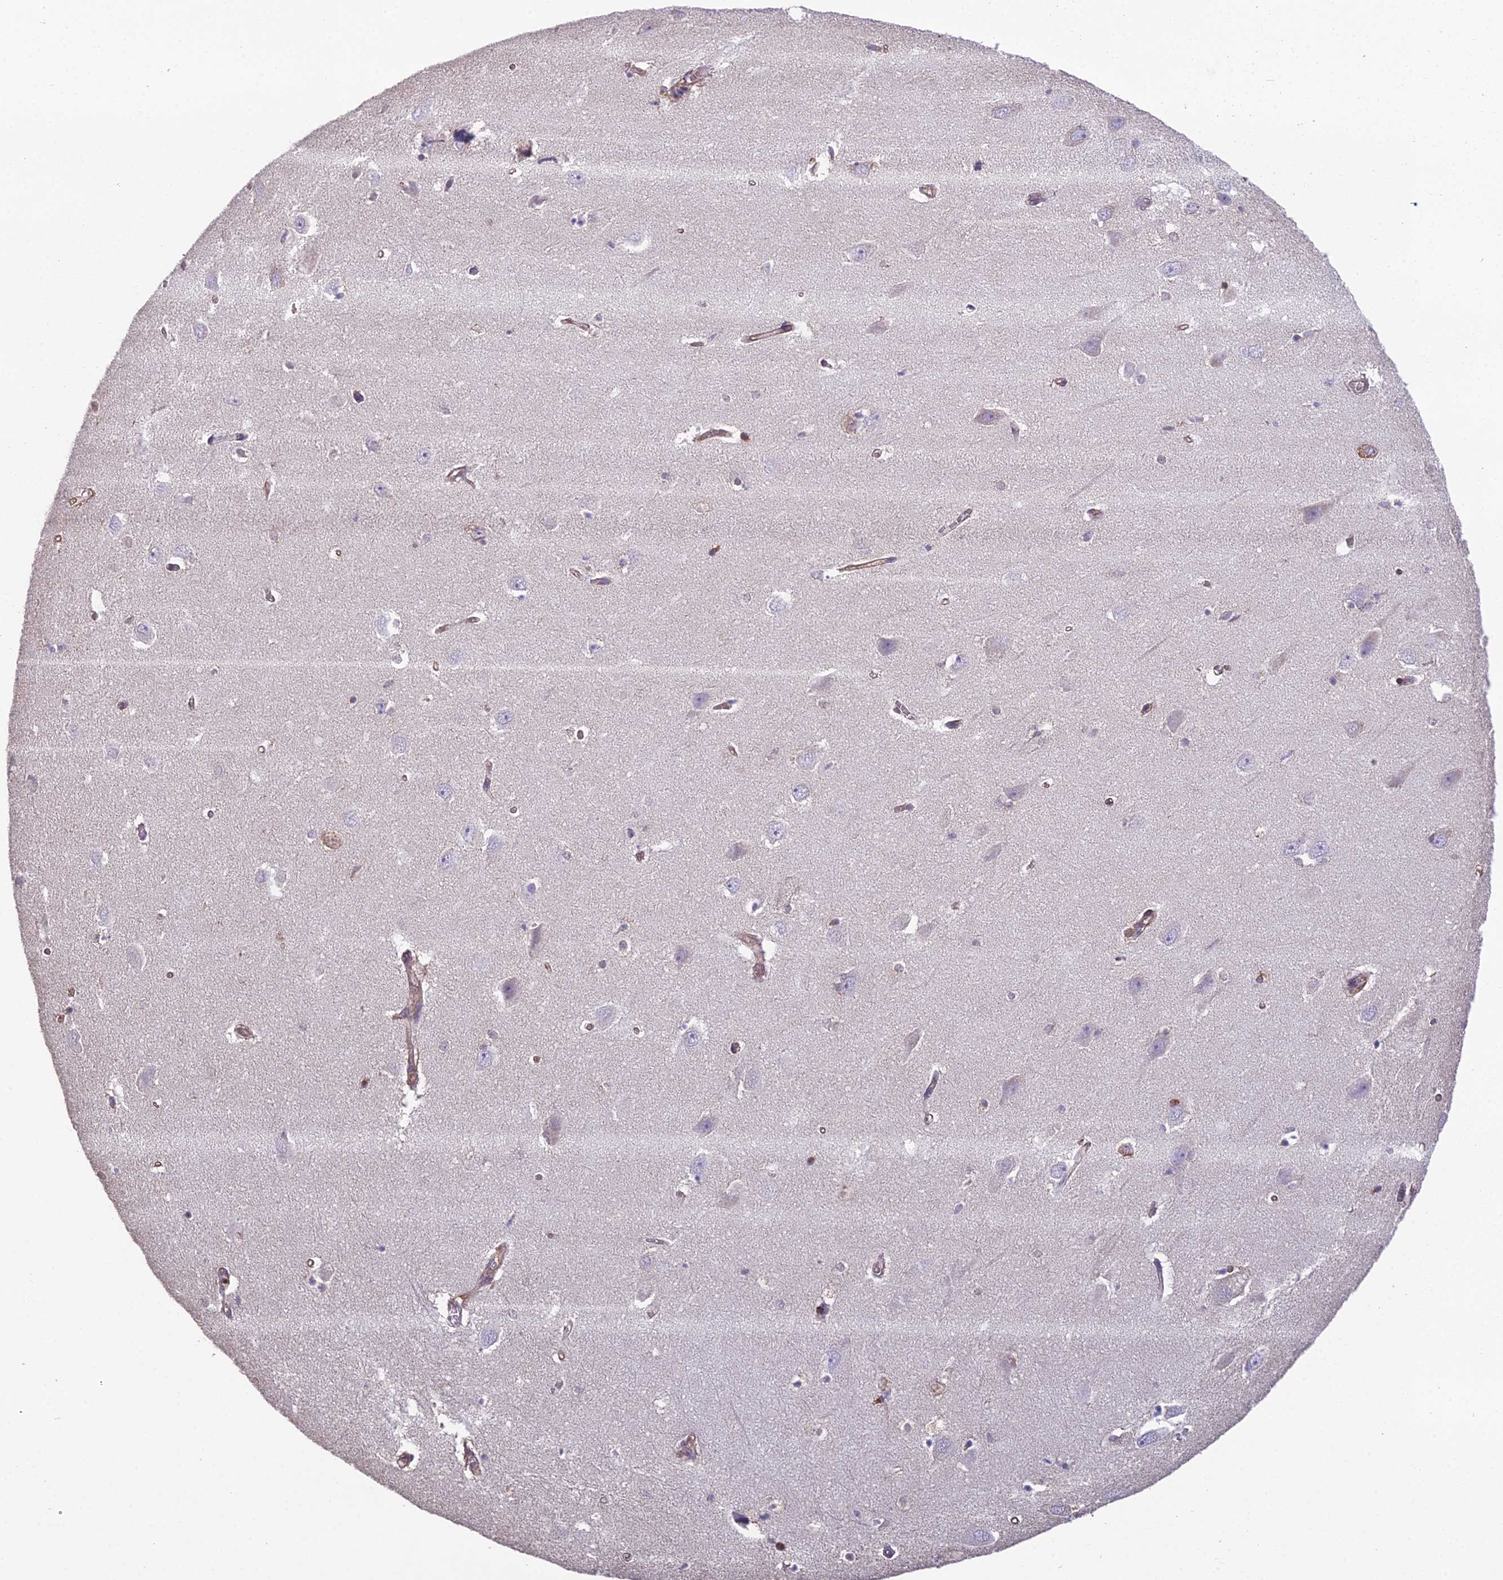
{"staining": {"intensity": "negative", "quantity": "none", "location": "none"}, "tissue": "hippocampus", "cell_type": "Glial cells", "image_type": "normal", "snomed": [{"axis": "morphology", "description": "Normal tissue, NOS"}, {"axis": "topography", "description": "Hippocampus"}], "caption": "High magnification brightfield microscopy of unremarkable hippocampus stained with DAB (3,3'-diaminobenzidine) (brown) and counterstained with hematoxylin (blue): glial cells show no significant positivity.", "gene": "BLOC1S4", "patient": {"sex": "female", "age": 64}}